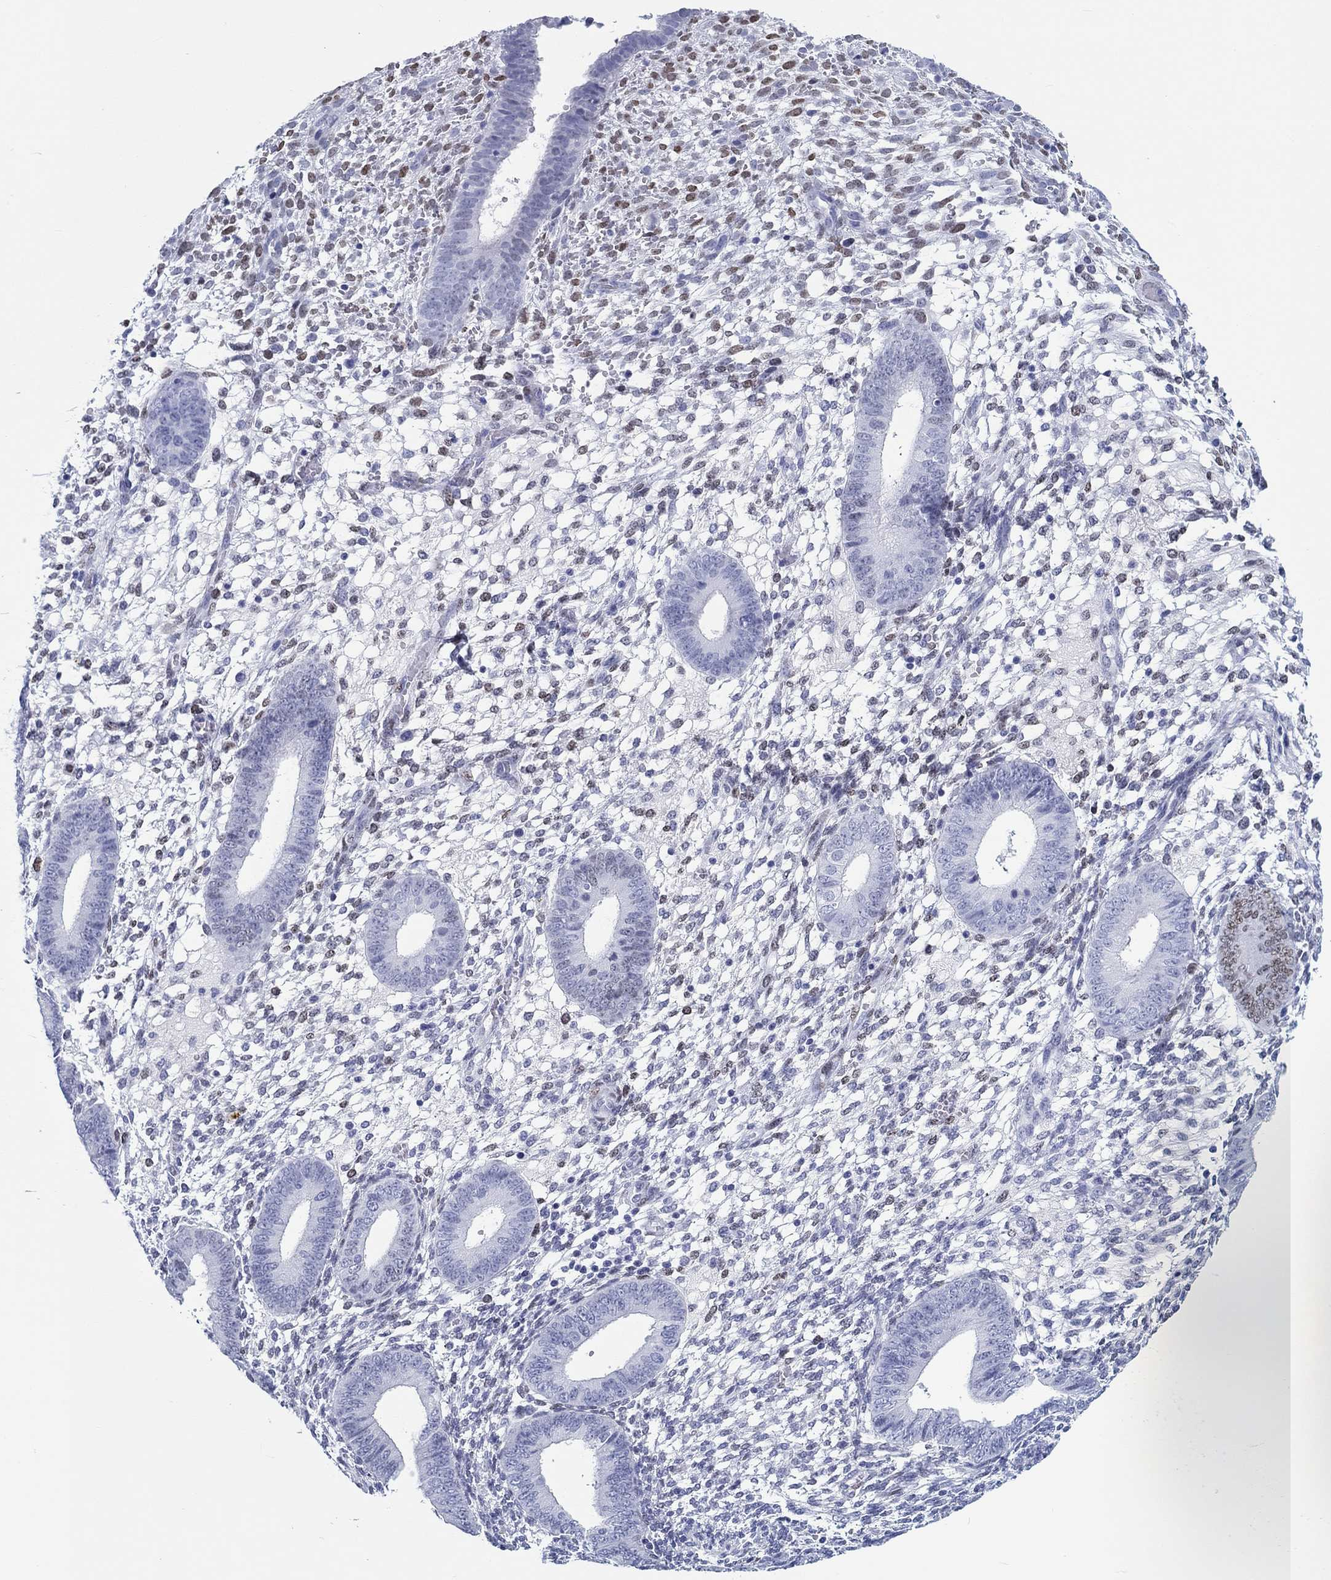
{"staining": {"intensity": "weak", "quantity": "<25%", "location": "nuclear"}, "tissue": "endometrium", "cell_type": "Cells in endometrial stroma", "image_type": "normal", "snomed": [{"axis": "morphology", "description": "Normal tissue, NOS"}, {"axis": "topography", "description": "Endometrium"}], "caption": "Immunohistochemistry (IHC) histopathology image of unremarkable endometrium: endometrium stained with DAB (3,3'-diaminobenzidine) shows no significant protein positivity in cells in endometrial stroma. Brightfield microscopy of IHC stained with DAB (3,3'-diaminobenzidine) (brown) and hematoxylin (blue), captured at high magnification.", "gene": "H1", "patient": {"sex": "female", "age": 39}}